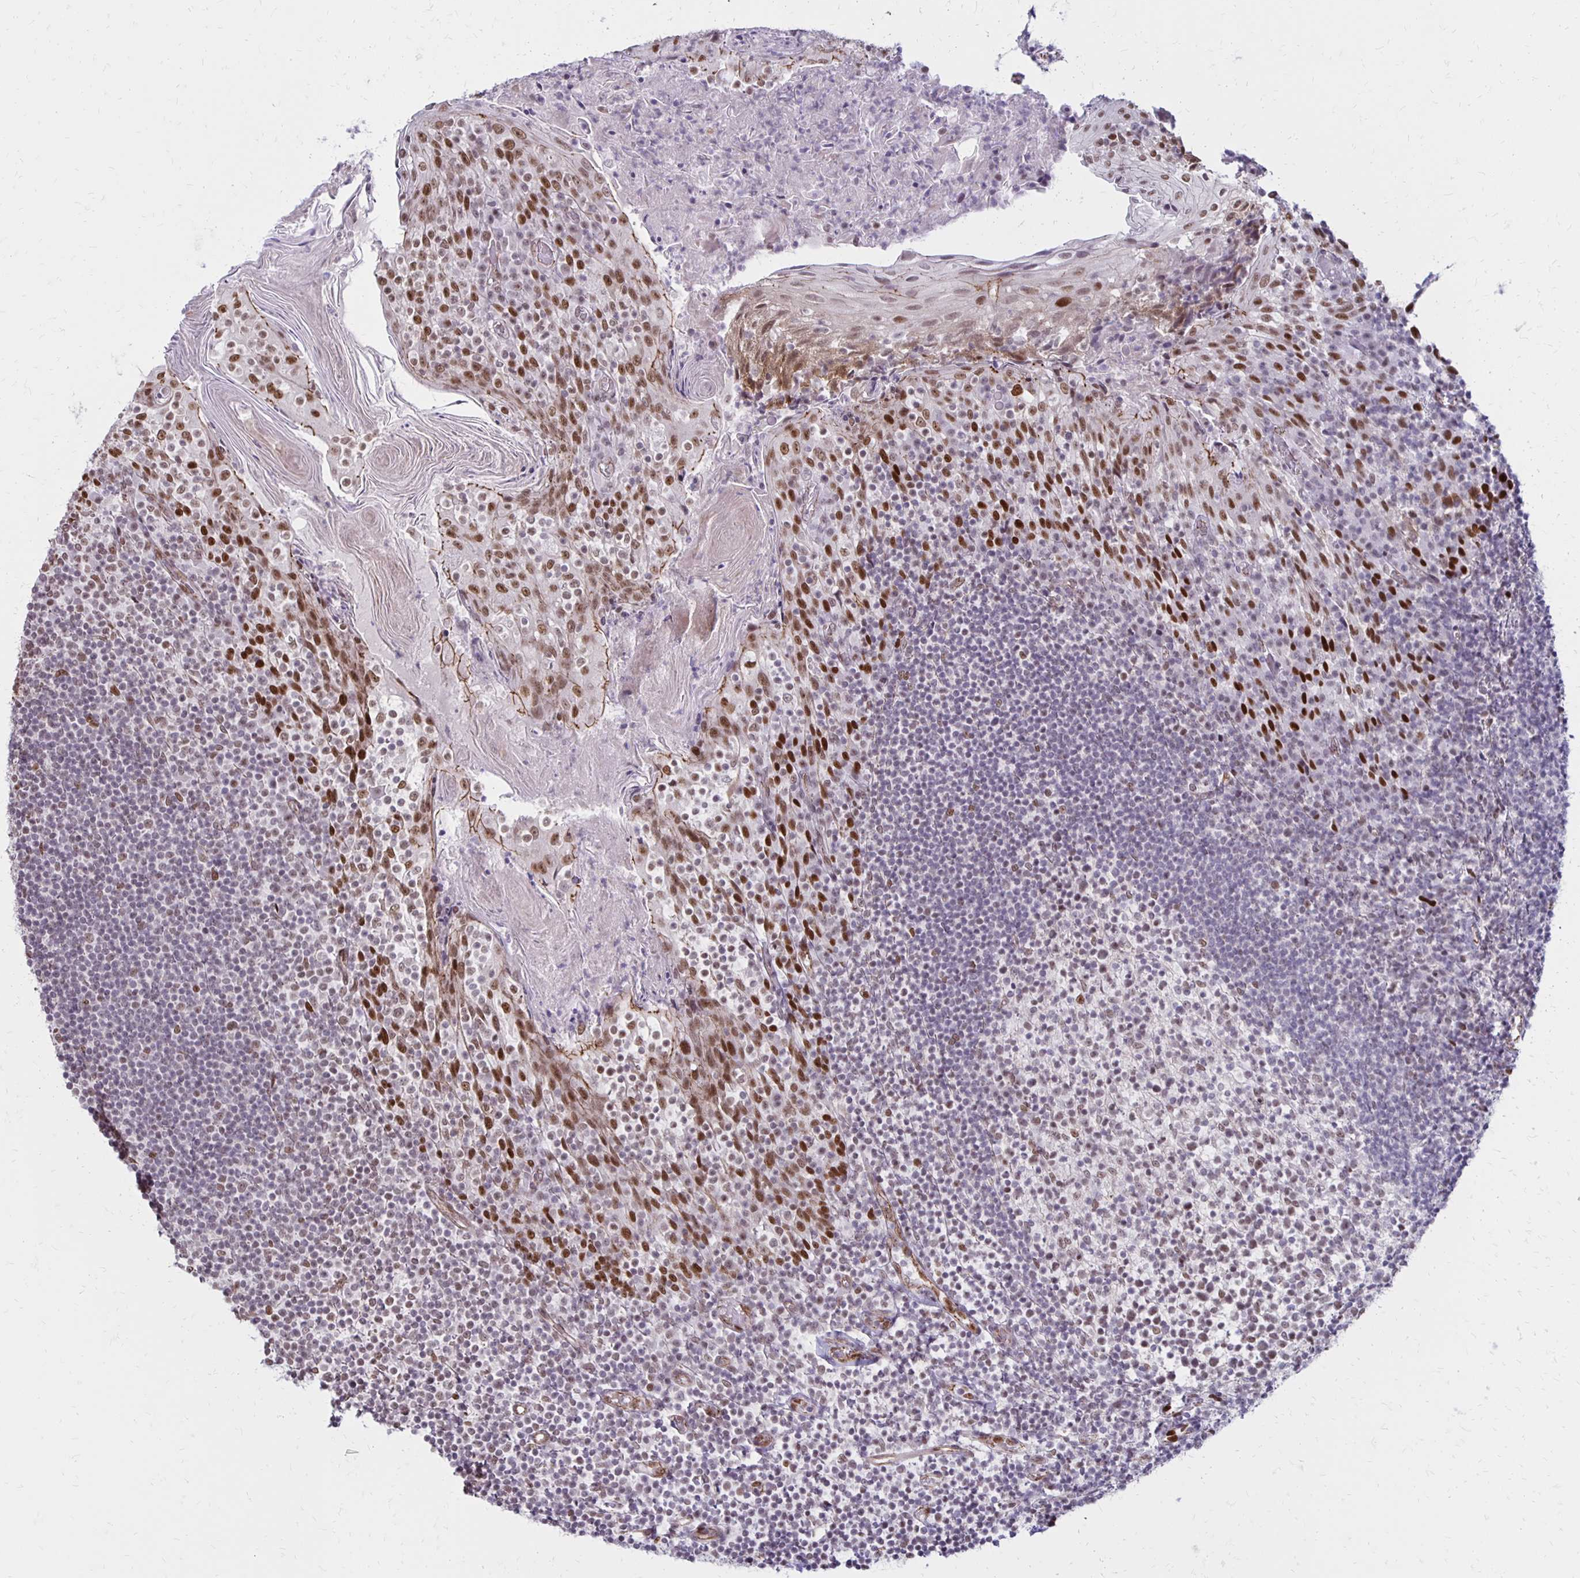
{"staining": {"intensity": "moderate", "quantity": "25%-75%", "location": "nuclear"}, "tissue": "tonsil", "cell_type": "Germinal center cells", "image_type": "normal", "snomed": [{"axis": "morphology", "description": "Normal tissue, NOS"}, {"axis": "topography", "description": "Tonsil"}], "caption": "DAB (3,3'-diaminobenzidine) immunohistochemical staining of normal human tonsil displays moderate nuclear protein expression in approximately 25%-75% of germinal center cells.", "gene": "DDB2", "patient": {"sex": "female", "age": 10}}